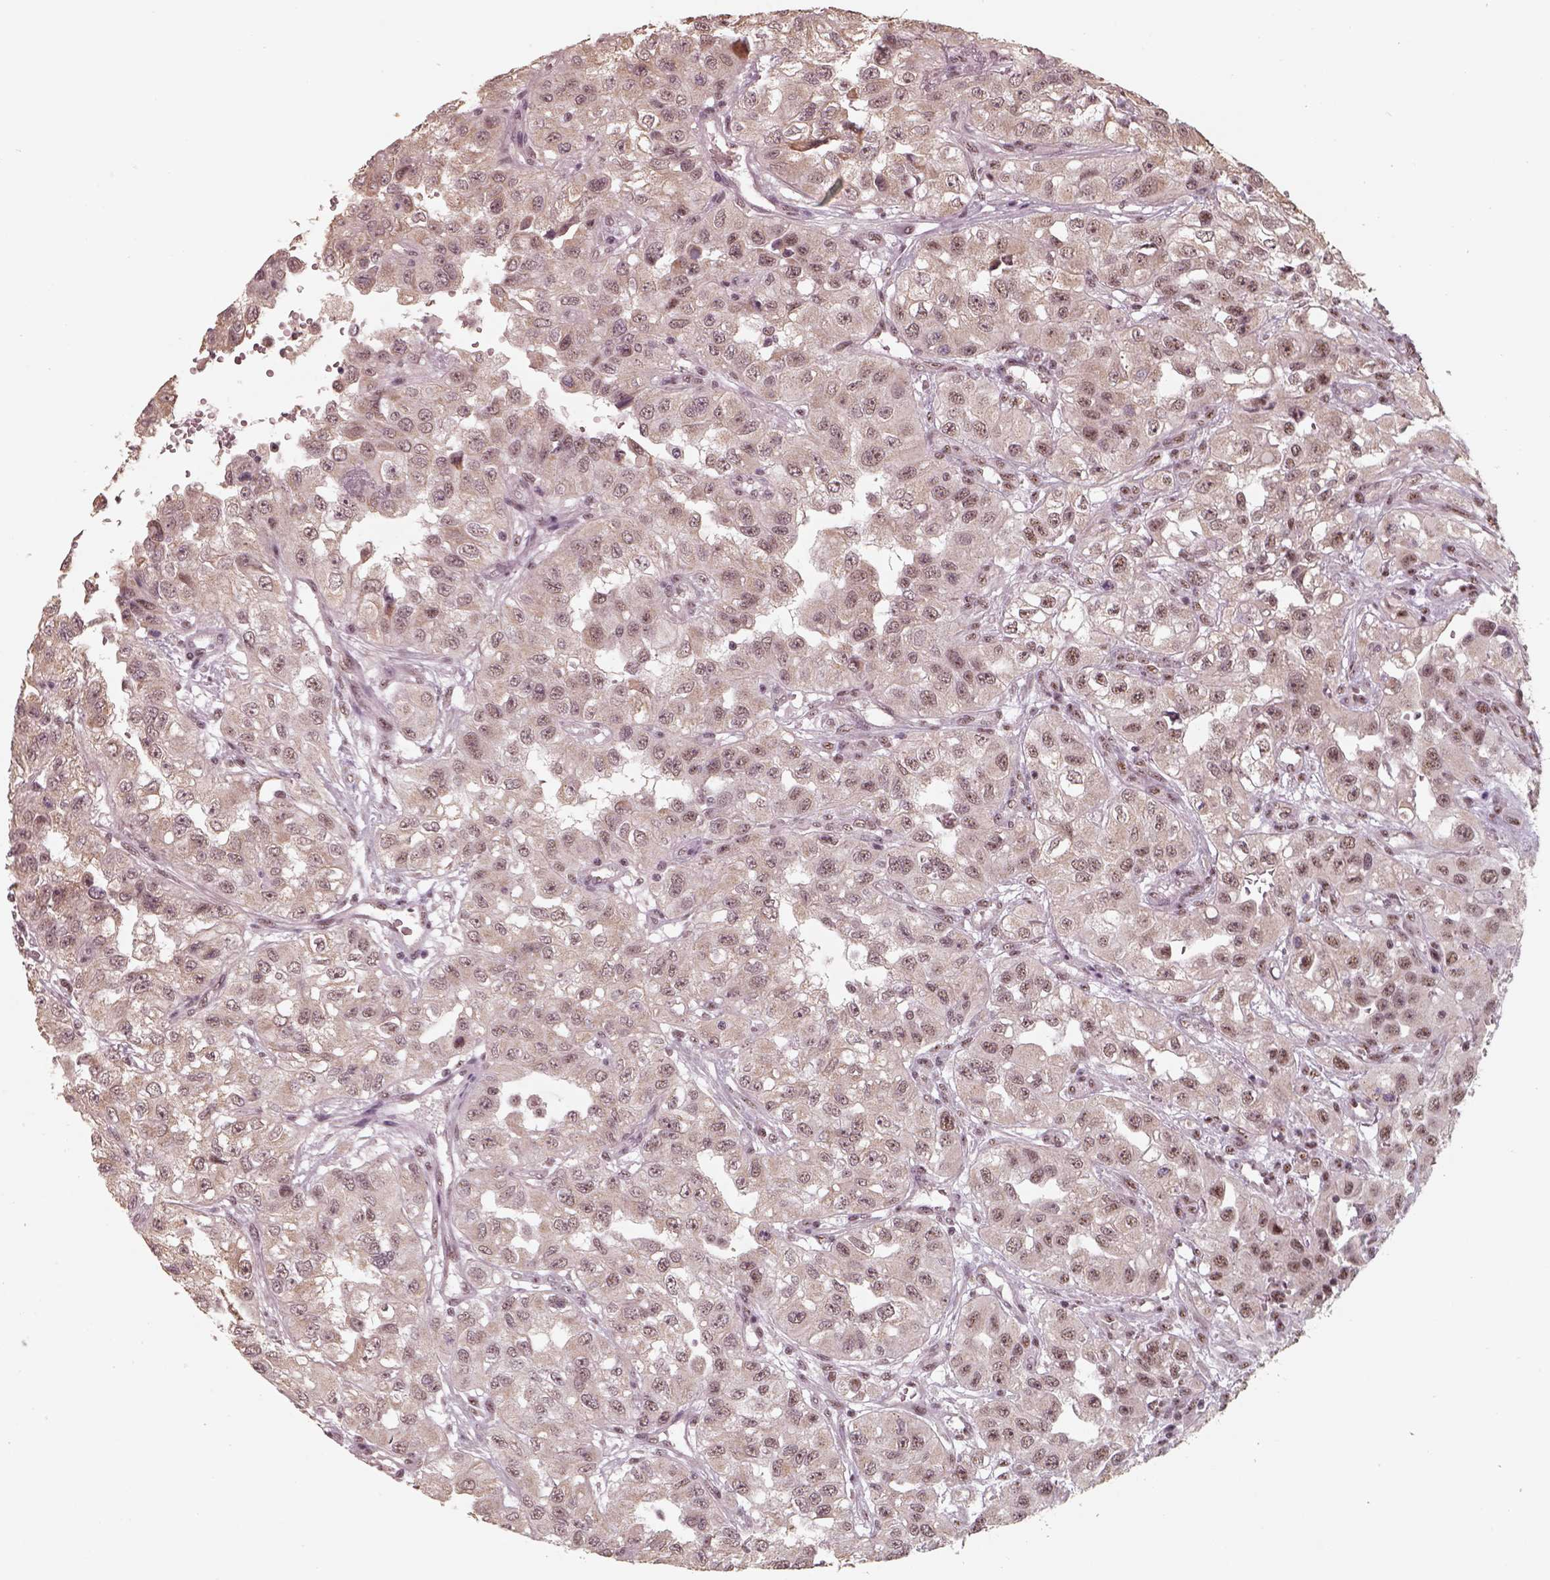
{"staining": {"intensity": "weak", "quantity": "25%-75%", "location": "nuclear"}, "tissue": "renal cancer", "cell_type": "Tumor cells", "image_type": "cancer", "snomed": [{"axis": "morphology", "description": "Adenocarcinoma, NOS"}, {"axis": "topography", "description": "Kidney"}], "caption": "A photomicrograph of human adenocarcinoma (renal) stained for a protein exhibits weak nuclear brown staining in tumor cells.", "gene": "ATXN7L3", "patient": {"sex": "male", "age": 64}}